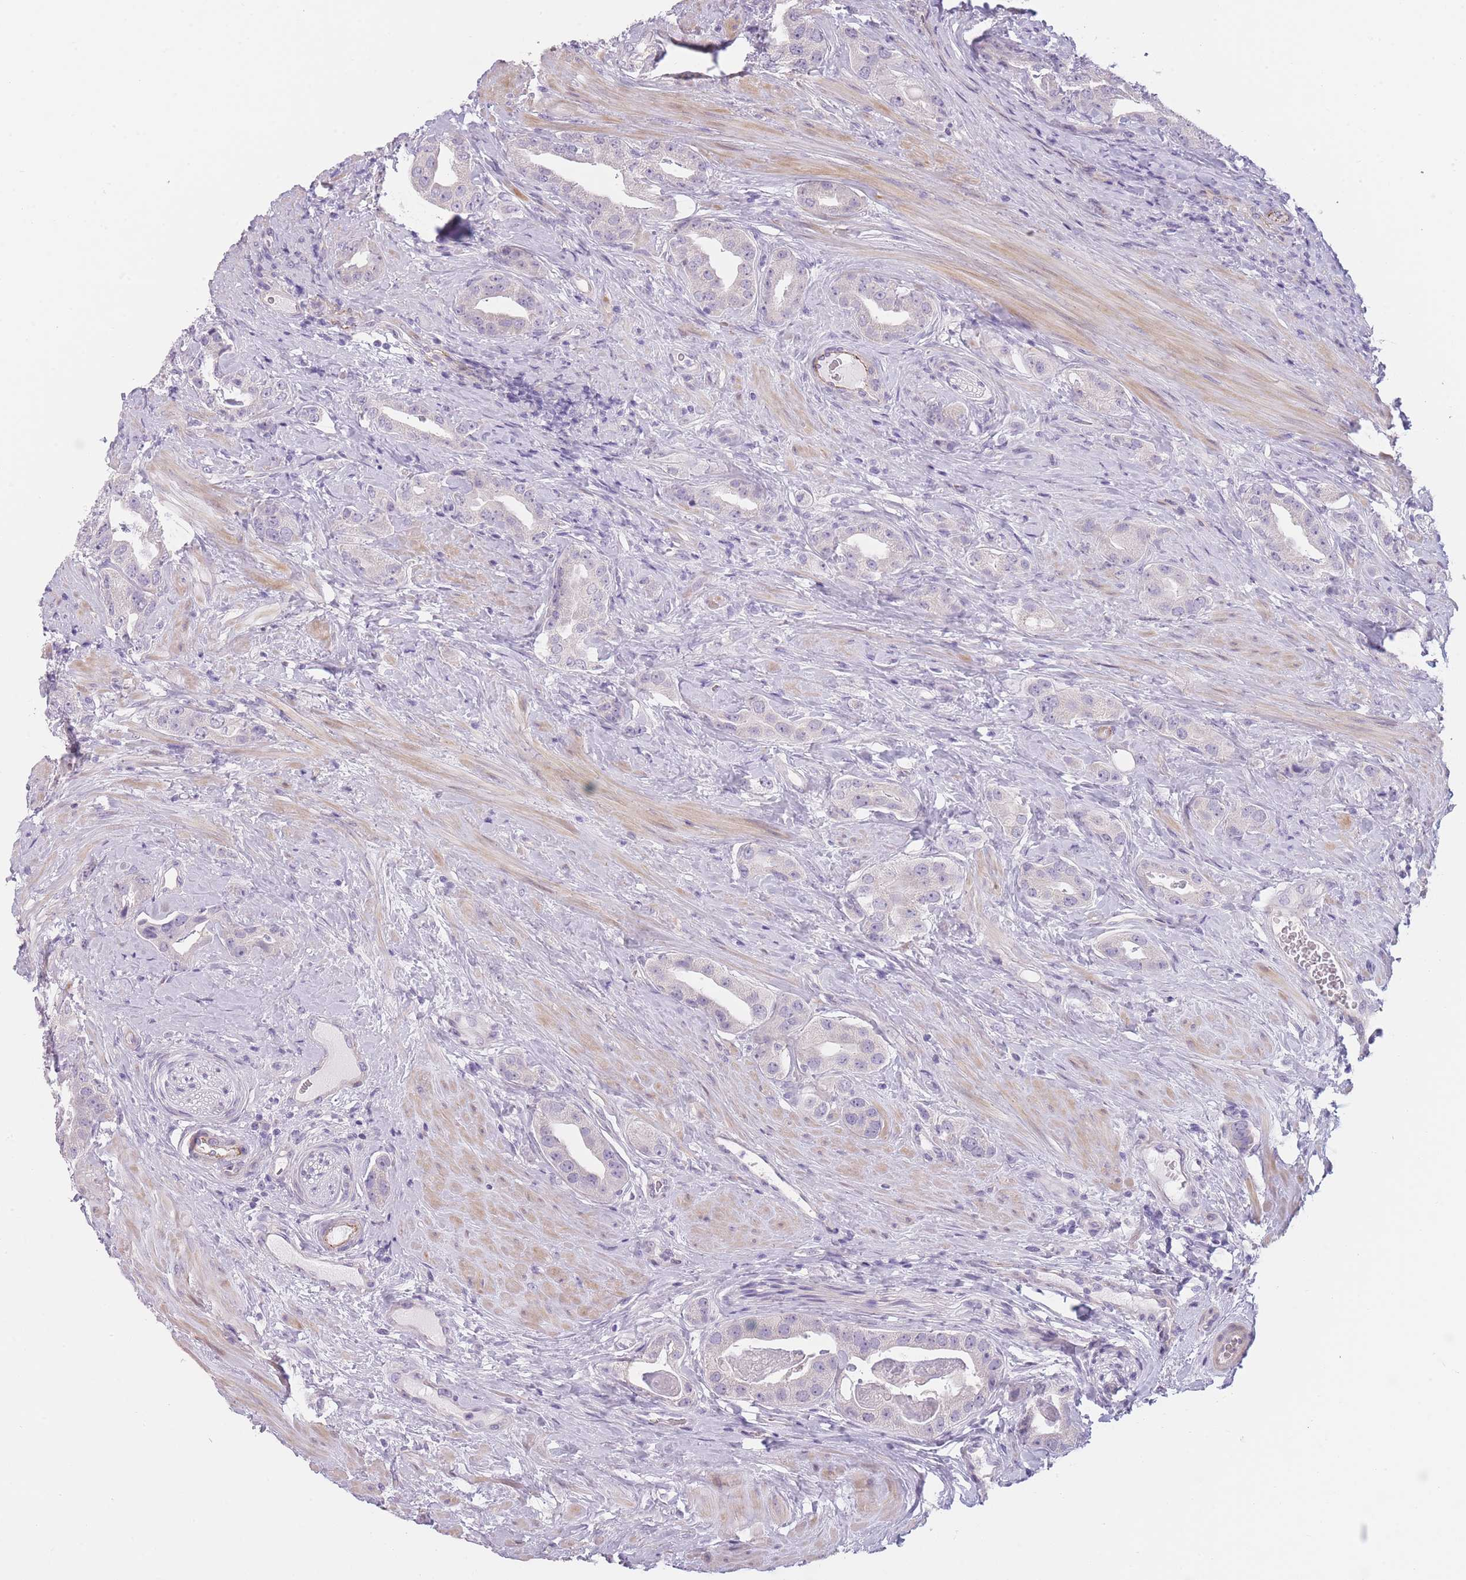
{"staining": {"intensity": "negative", "quantity": "none", "location": "none"}, "tissue": "prostate cancer", "cell_type": "Tumor cells", "image_type": "cancer", "snomed": [{"axis": "morphology", "description": "Adenocarcinoma, High grade"}, {"axis": "topography", "description": "Prostate"}], "caption": "DAB immunohistochemical staining of human prostate high-grade adenocarcinoma shows no significant expression in tumor cells.", "gene": "TMEM236", "patient": {"sex": "male", "age": 63}}